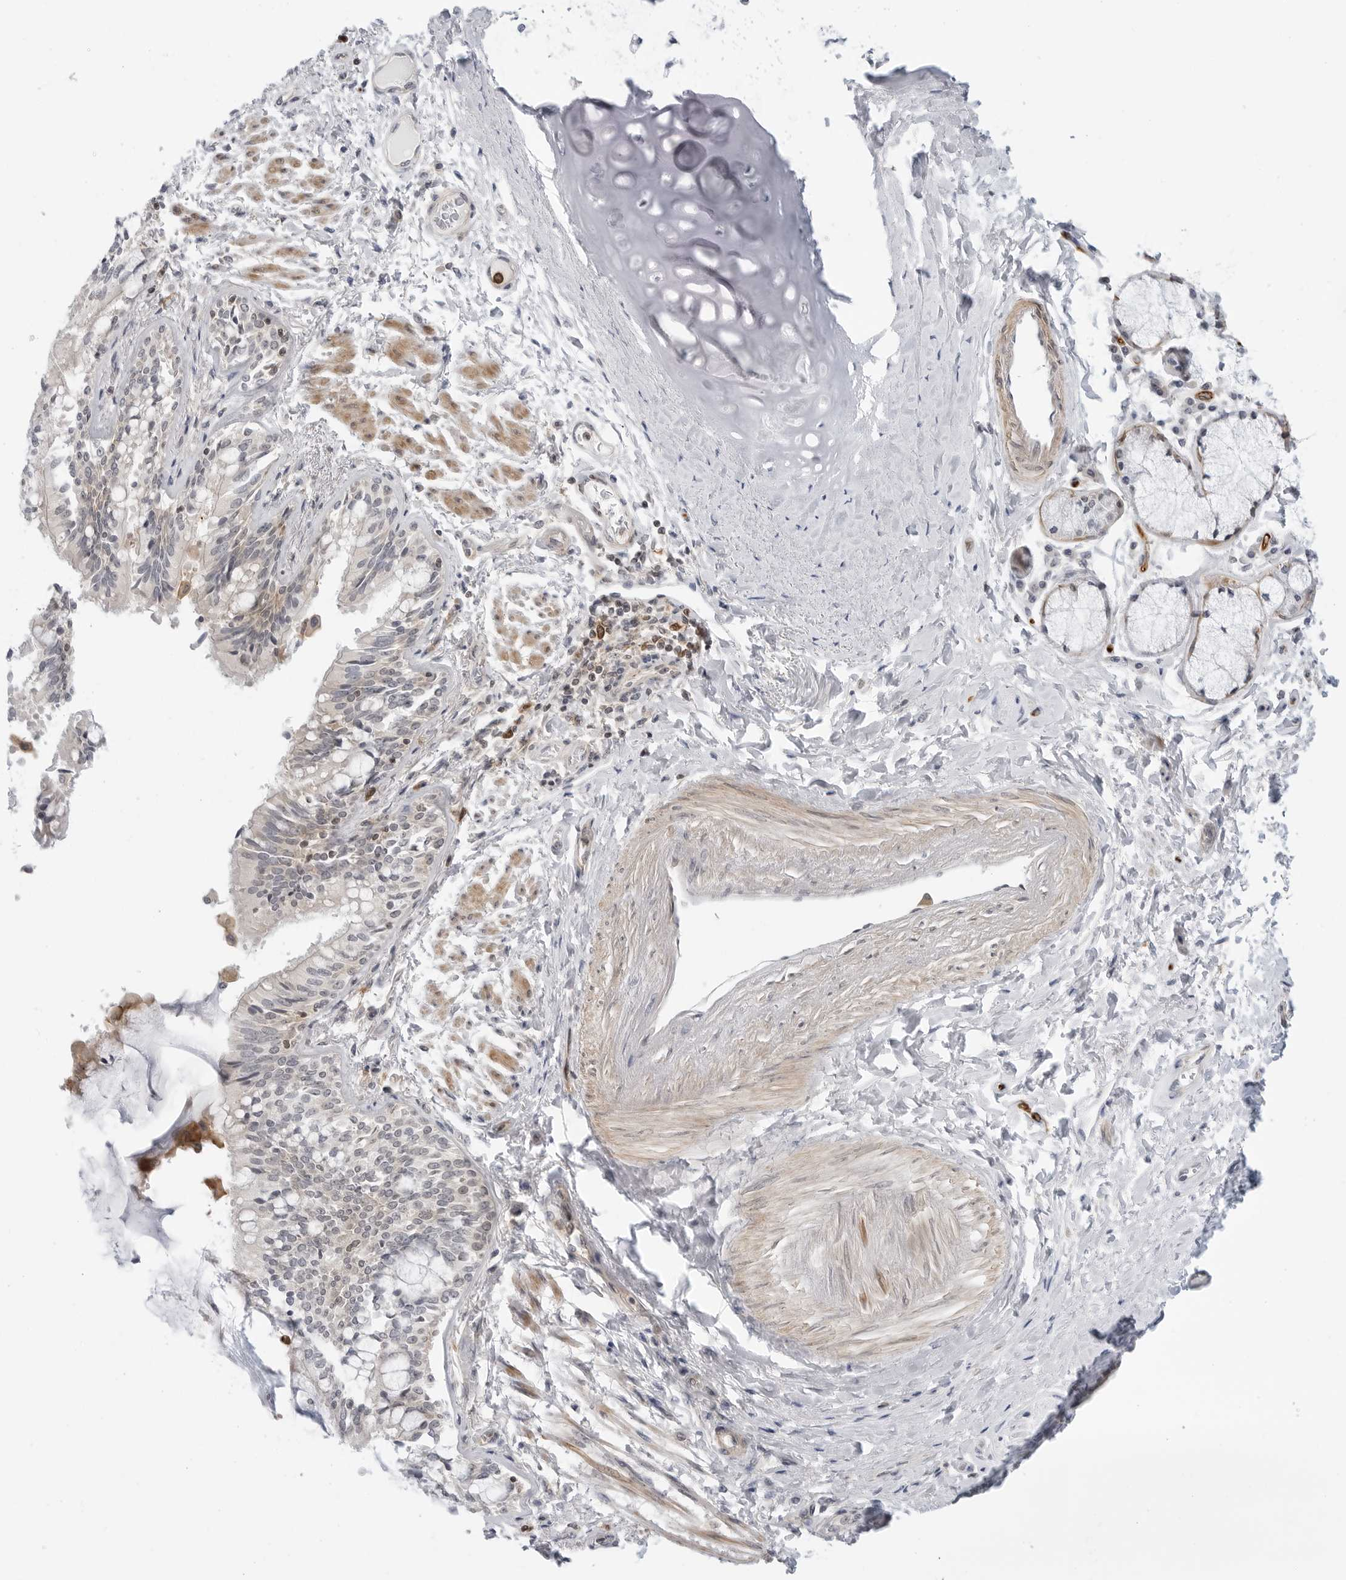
{"staining": {"intensity": "moderate", "quantity": "25%-75%", "location": "cytoplasmic/membranous"}, "tissue": "bronchus", "cell_type": "Respiratory epithelial cells", "image_type": "normal", "snomed": [{"axis": "morphology", "description": "Normal tissue, NOS"}, {"axis": "morphology", "description": "Inflammation, NOS"}, {"axis": "topography", "description": "Lung"}], "caption": "Brown immunohistochemical staining in unremarkable human bronchus shows moderate cytoplasmic/membranous expression in approximately 25%-75% of respiratory epithelial cells. The protein is stained brown, and the nuclei are stained in blue (DAB (3,3'-diaminobenzidine) IHC with brightfield microscopy, high magnification).", "gene": "STXBP3", "patient": {"sex": "female", "age": 46}}